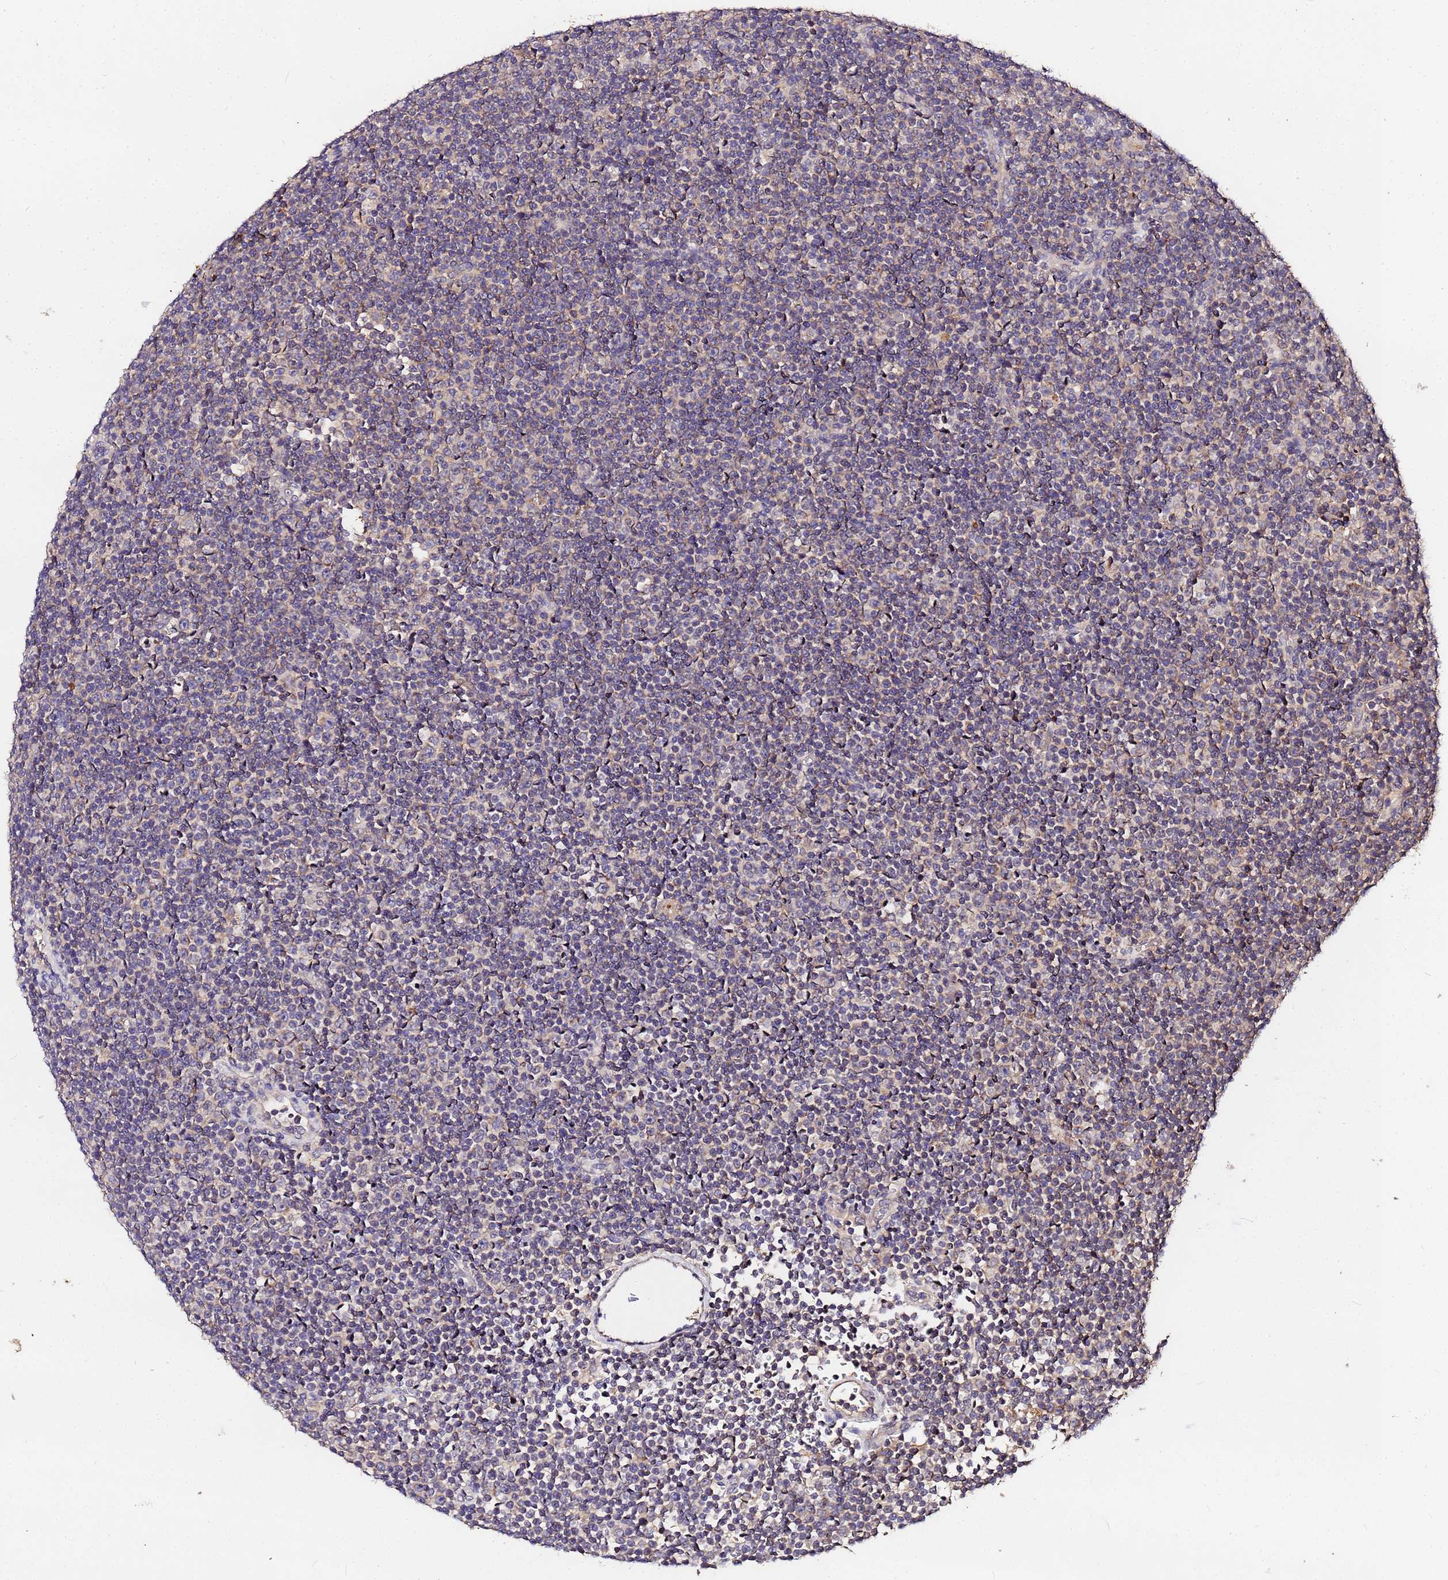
{"staining": {"intensity": "negative", "quantity": "none", "location": "none"}, "tissue": "lymphoma", "cell_type": "Tumor cells", "image_type": "cancer", "snomed": [{"axis": "morphology", "description": "Malignant lymphoma, non-Hodgkin's type, Low grade"}, {"axis": "topography", "description": "Lymph node"}], "caption": "Tumor cells are negative for protein expression in human low-grade malignant lymphoma, non-Hodgkin's type. (Stains: DAB IHC with hematoxylin counter stain, Microscopy: brightfield microscopy at high magnification).", "gene": "MTERF1", "patient": {"sex": "female", "age": 67}}